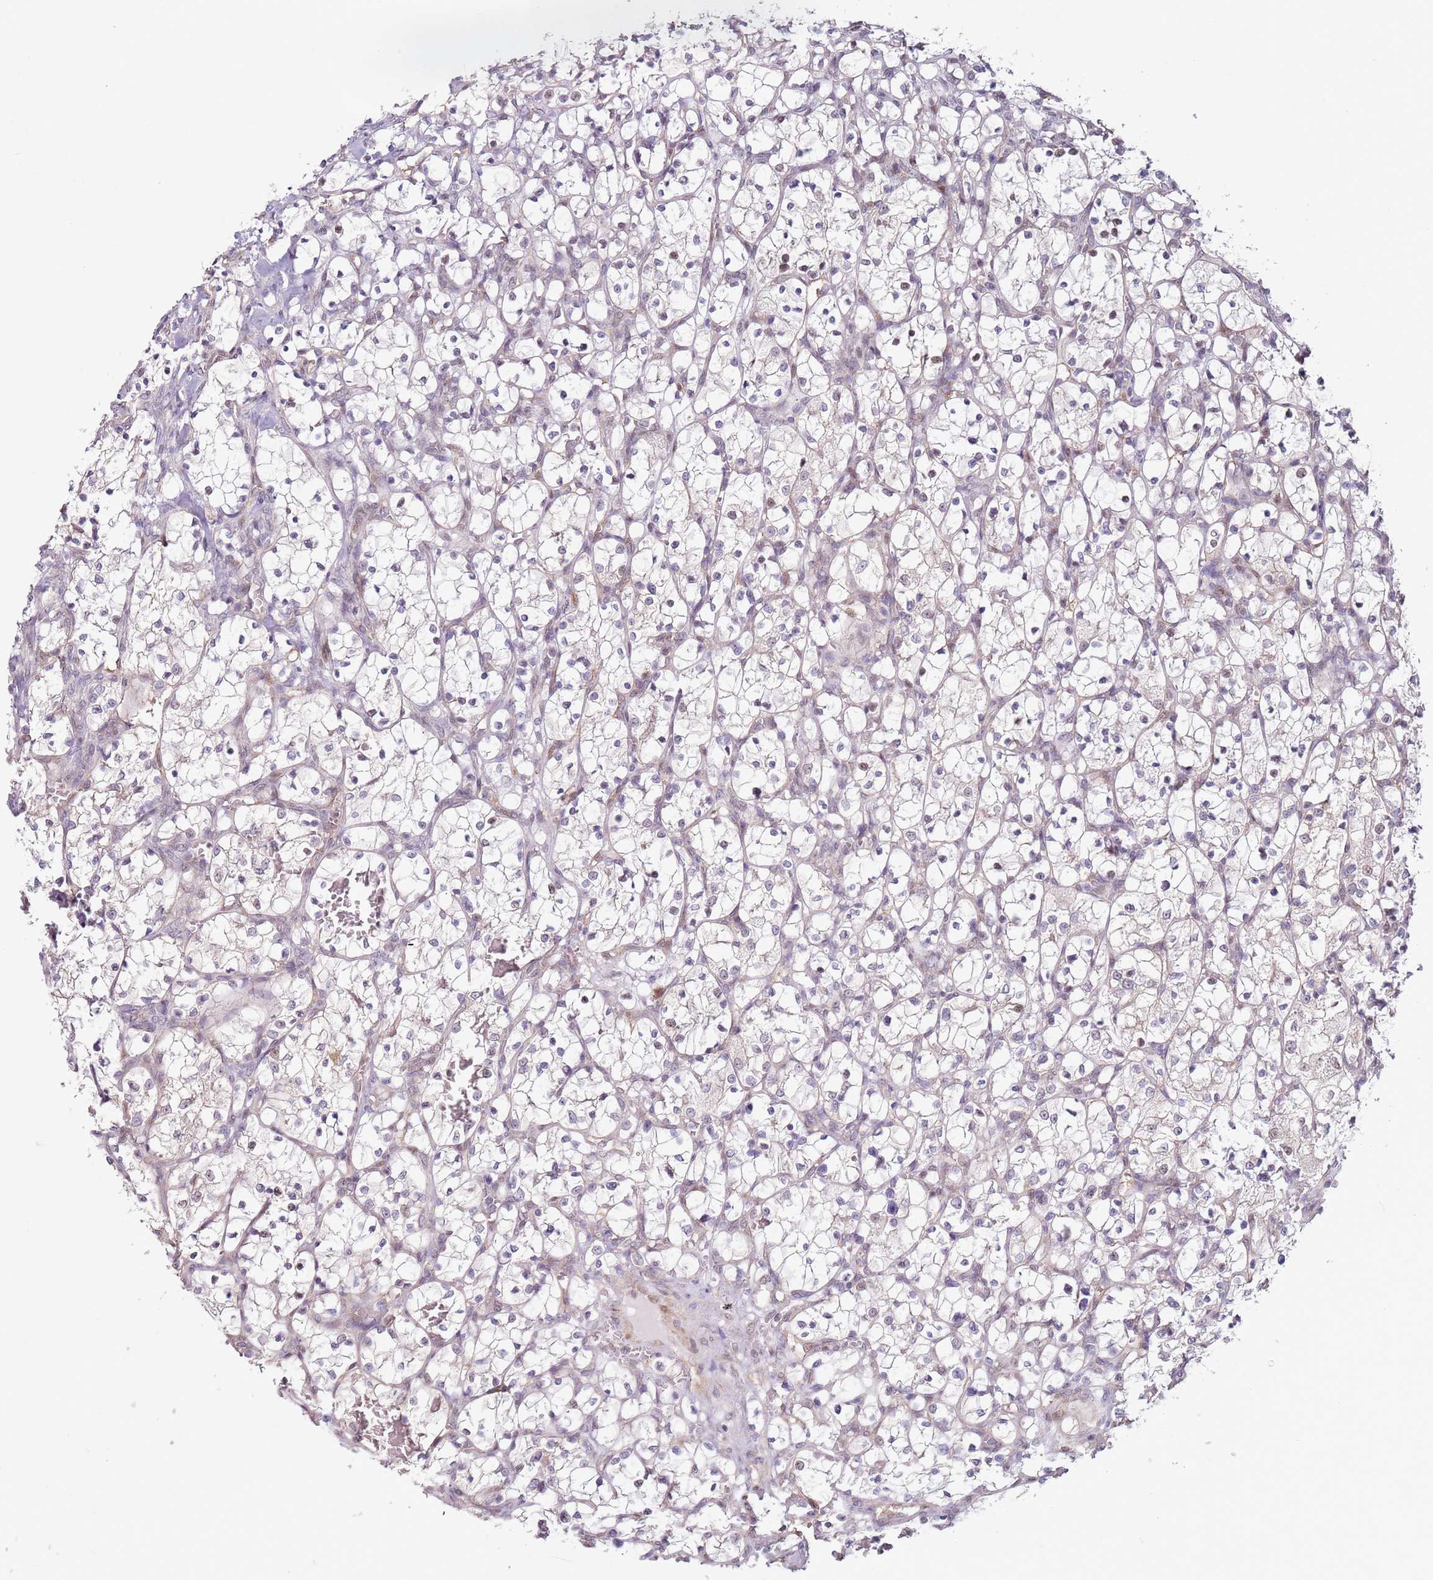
{"staining": {"intensity": "negative", "quantity": "none", "location": "none"}, "tissue": "renal cancer", "cell_type": "Tumor cells", "image_type": "cancer", "snomed": [{"axis": "morphology", "description": "Adenocarcinoma, NOS"}, {"axis": "topography", "description": "Kidney"}], "caption": "Immunohistochemistry image of adenocarcinoma (renal) stained for a protein (brown), which shows no expression in tumor cells.", "gene": "PSMD4", "patient": {"sex": "female", "age": 69}}